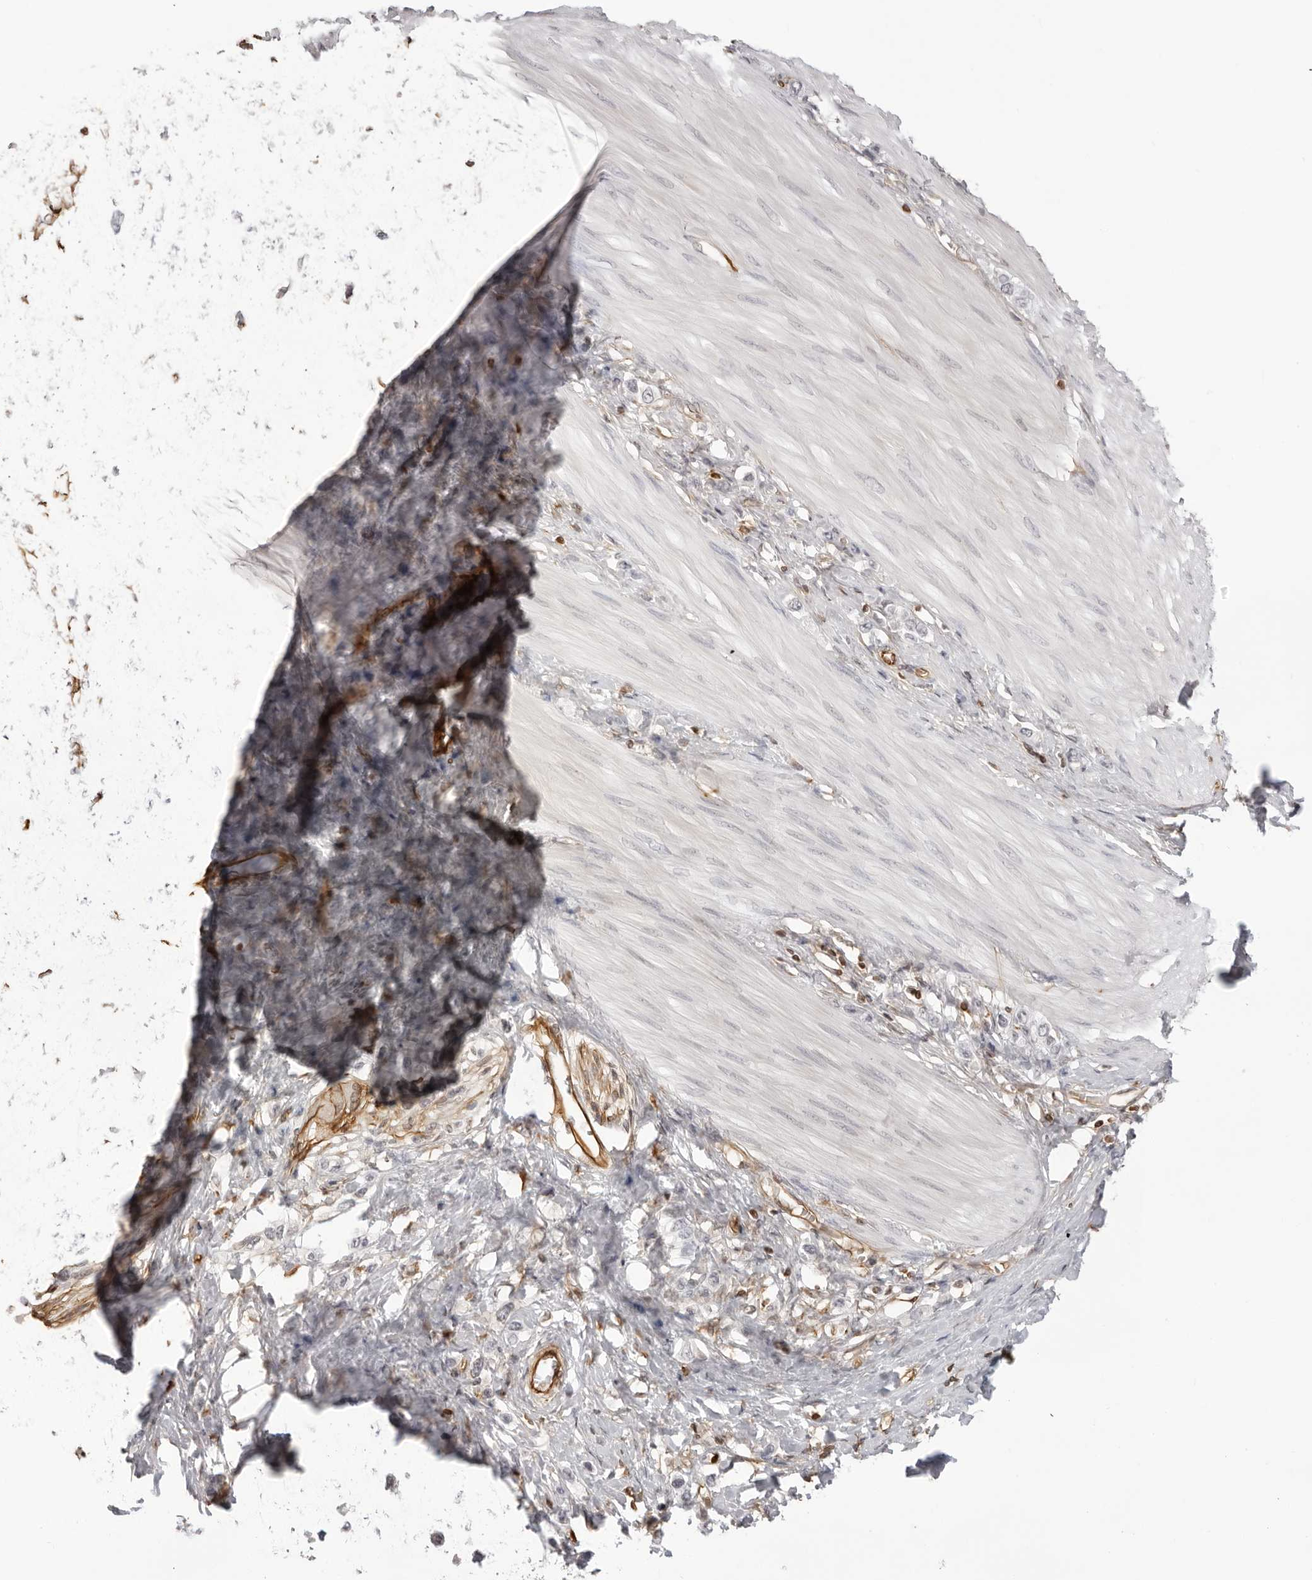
{"staining": {"intensity": "negative", "quantity": "none", "location": "none"}, "tissue": "stomach cancer", "cell_type": "Tumor cells", "image_type": "cancer", "snomed": [{"axis": "morphology", "description": "Adenocarcinoma, NOS"}, {"axis": "topography", "description": "Stomach"}], "caption": "The IHC micrograph has no significant expression in tumor cells of adenocarcinoma (stomach) tissue.", "gene": "DYNLT5", "patient": {"sex": "female", "age": 65}}